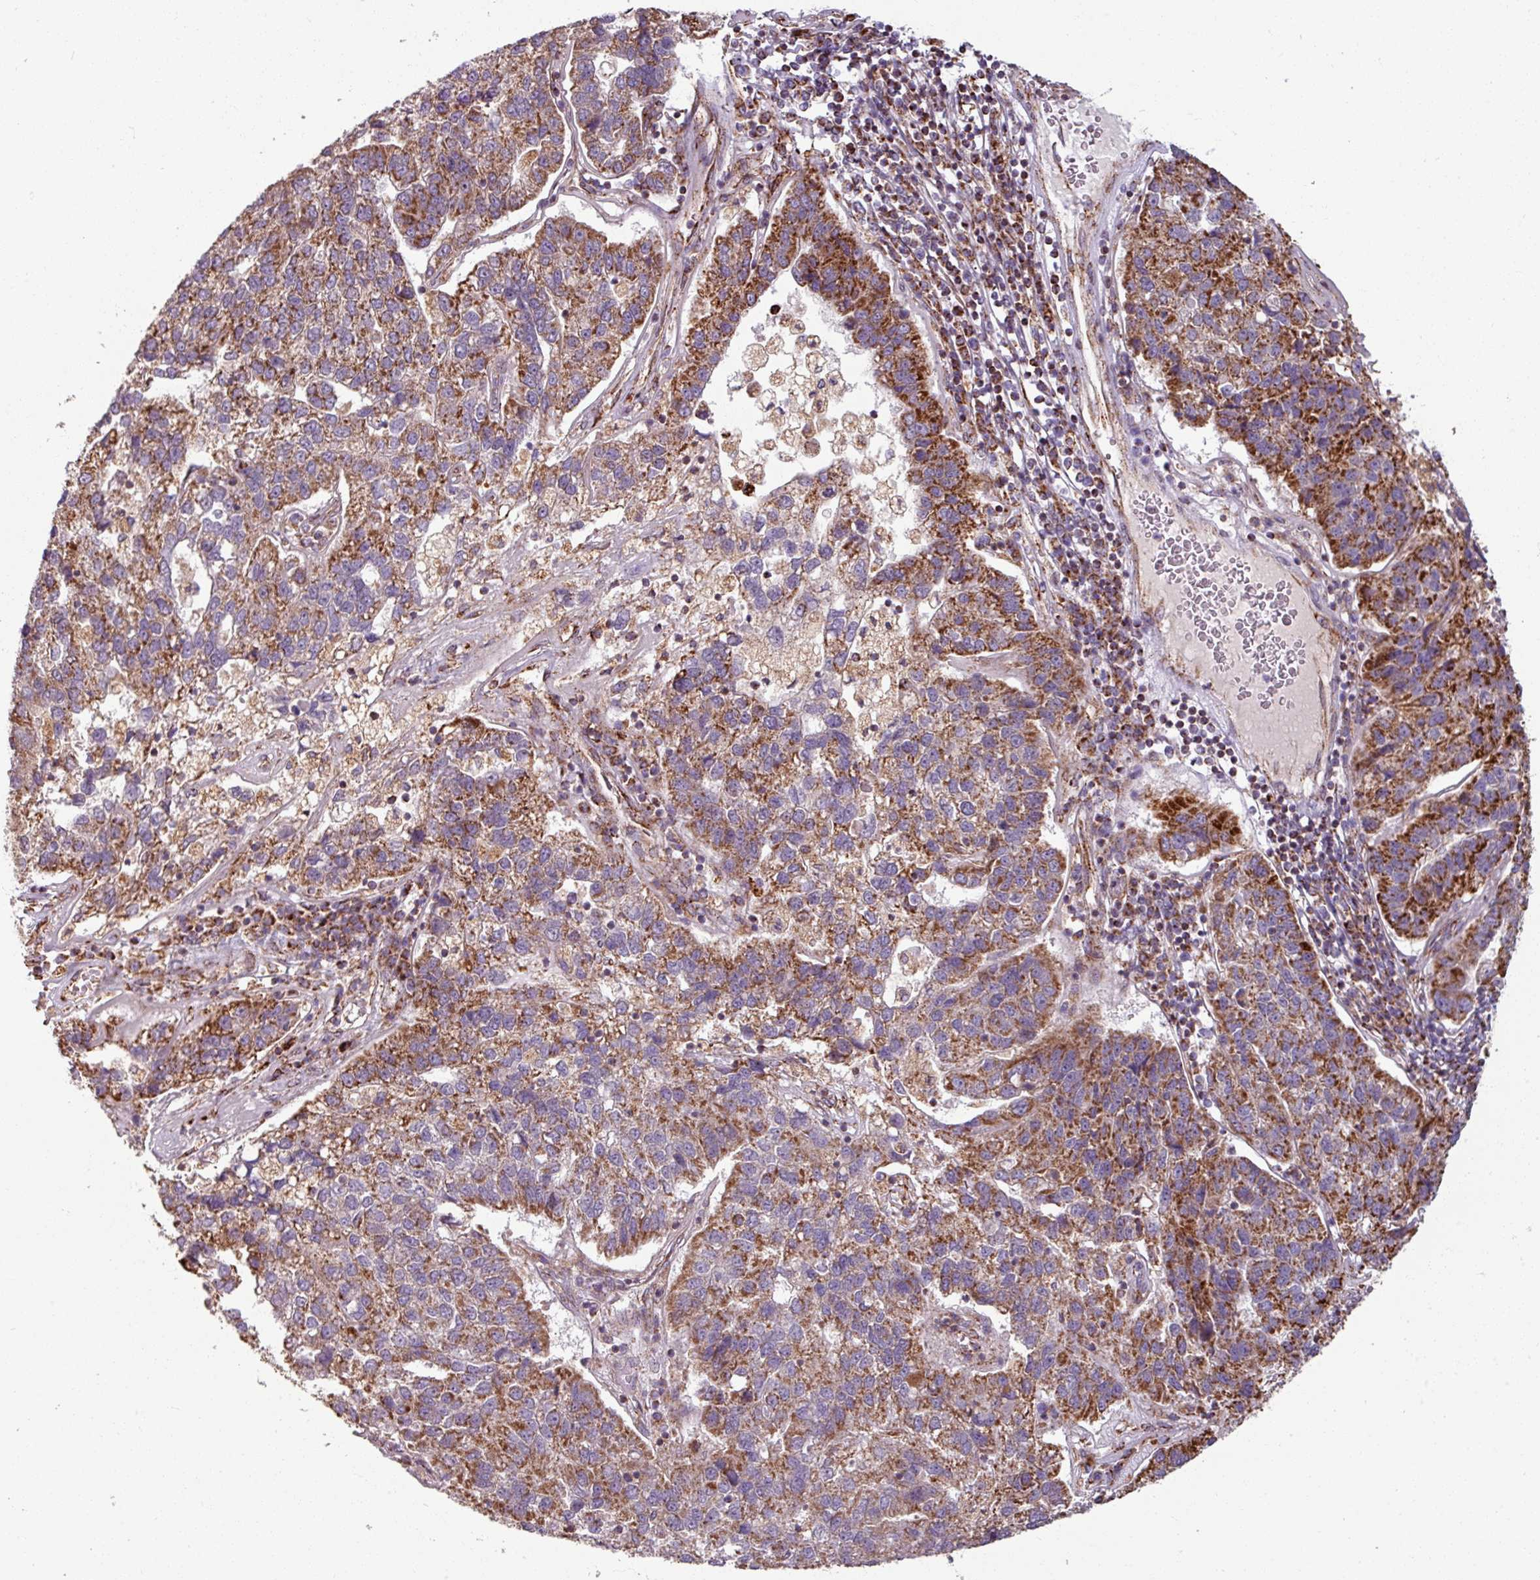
{"staining": {"intensity": "strong", "quantity": ">75%", "location": "cytoplasmic/membranous"}, "tissue": "pancreatic cancer", "cell_type": "Tumor cells", "image_type": "cancer", "snomed": [{"axis": "morphology", "description": "Adenocarcinoma, NOS"}, {"axis": "topography", "description": "Pancreas"}], "caption": "A high-resolution micrograph shows immunohistochemistry staining of pancreatic cancer (adenocarcinoma), which demonstrates strong cytoplasmic/membranous expression in approximately >75% of tumor cells.", "gene": "MAGT1", "patient": {"sex": "female", "age": 61}}